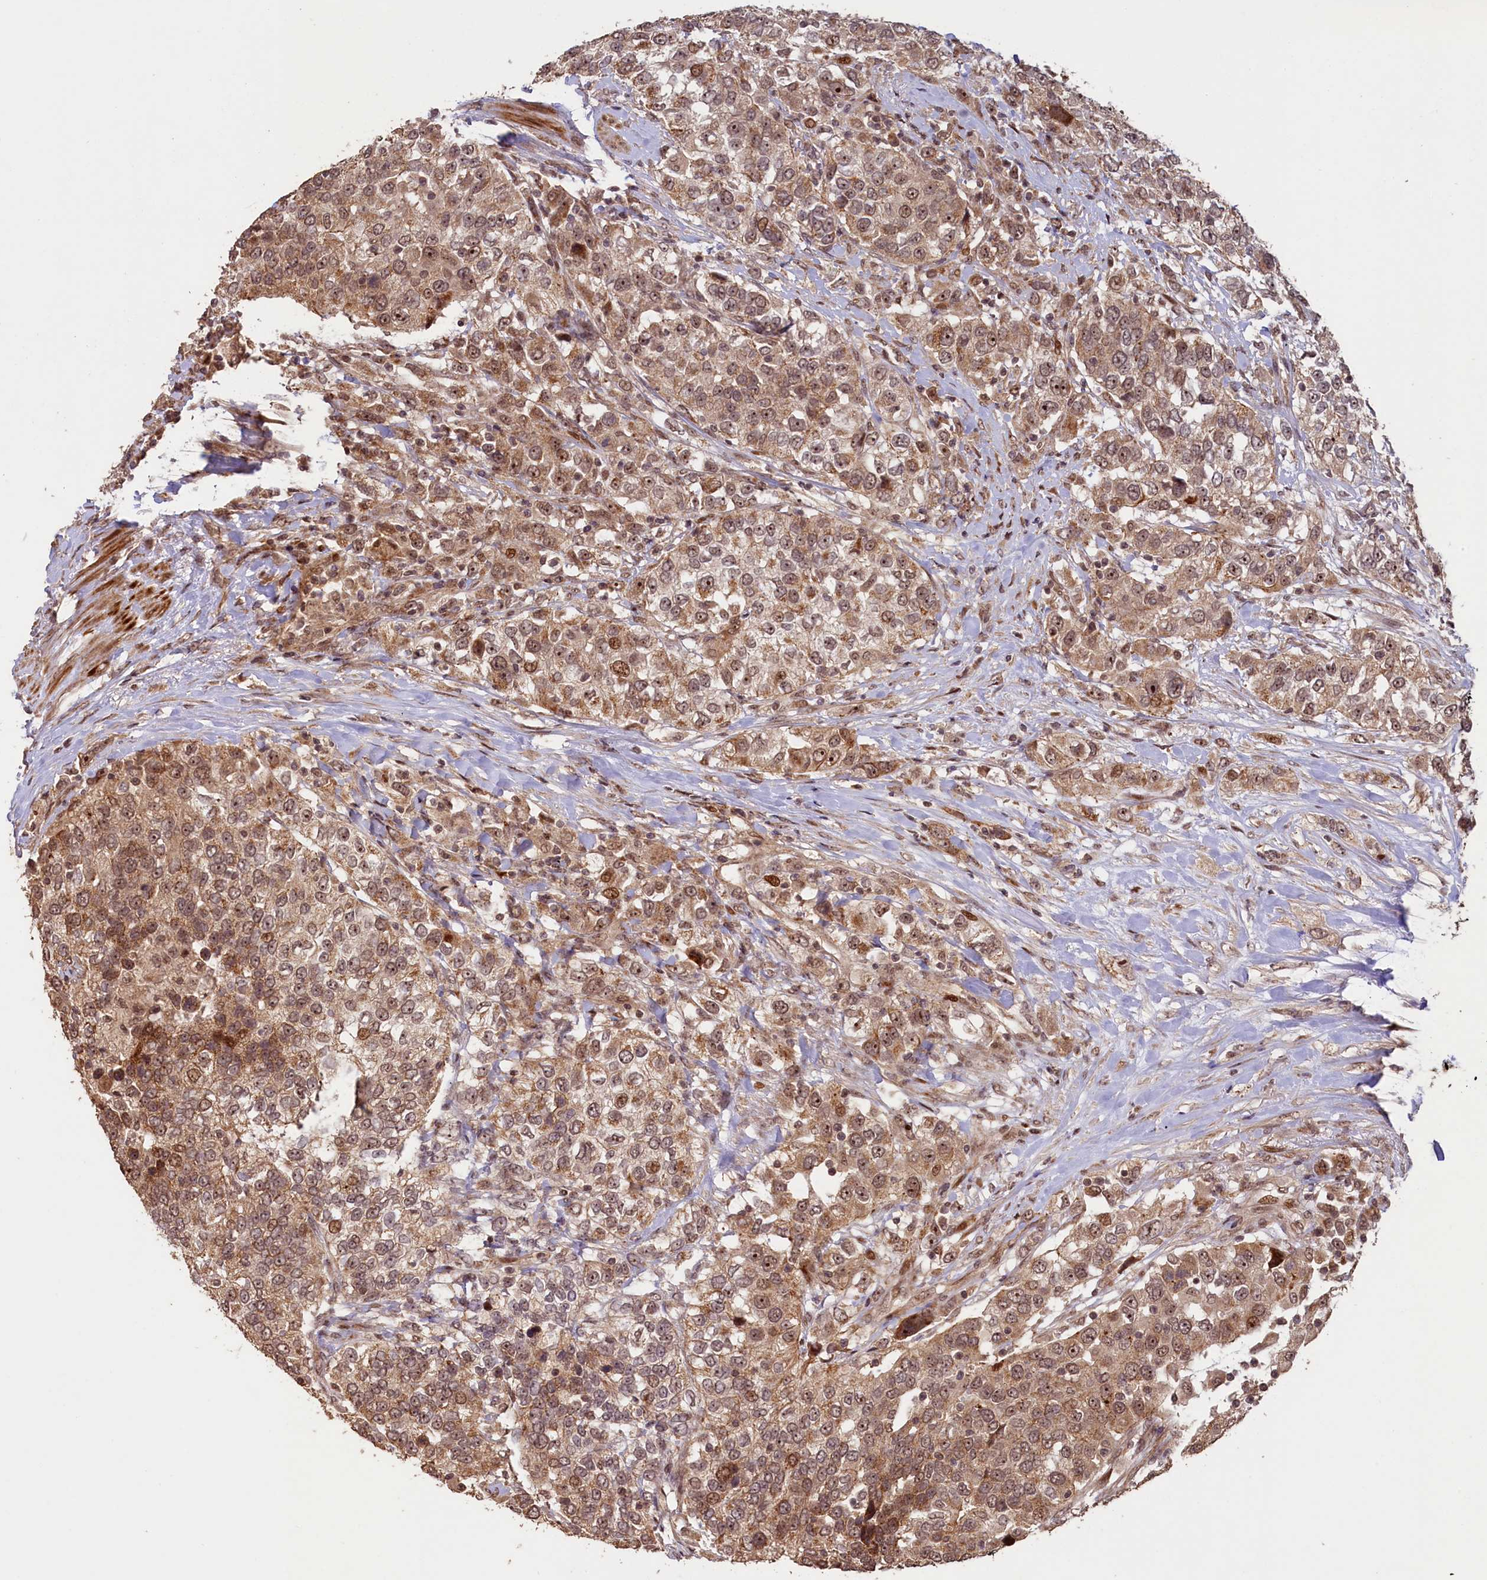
{"staining": {"intensity": "moderate", "quantity": ">75%", "location": "cytoplasmic/membranous,nuclear"}, "tissue": "urothelial cancer", "cell_type": "Tumor cells", "image_type": "cancer", "snomed": [{"axis": "morphology", "description": "Urothelial carcinoma, High grade"}, {"axis": "topography", "description": "Urinary bladder"}], "caption": "Protein staining displays moderate cytoplasmic/membranous and nuclear expression in approximately >75% of tumor cells in urothelial cancer.", "gene": "SHPRH", "patient": {"sex": "female", "age": 80}}